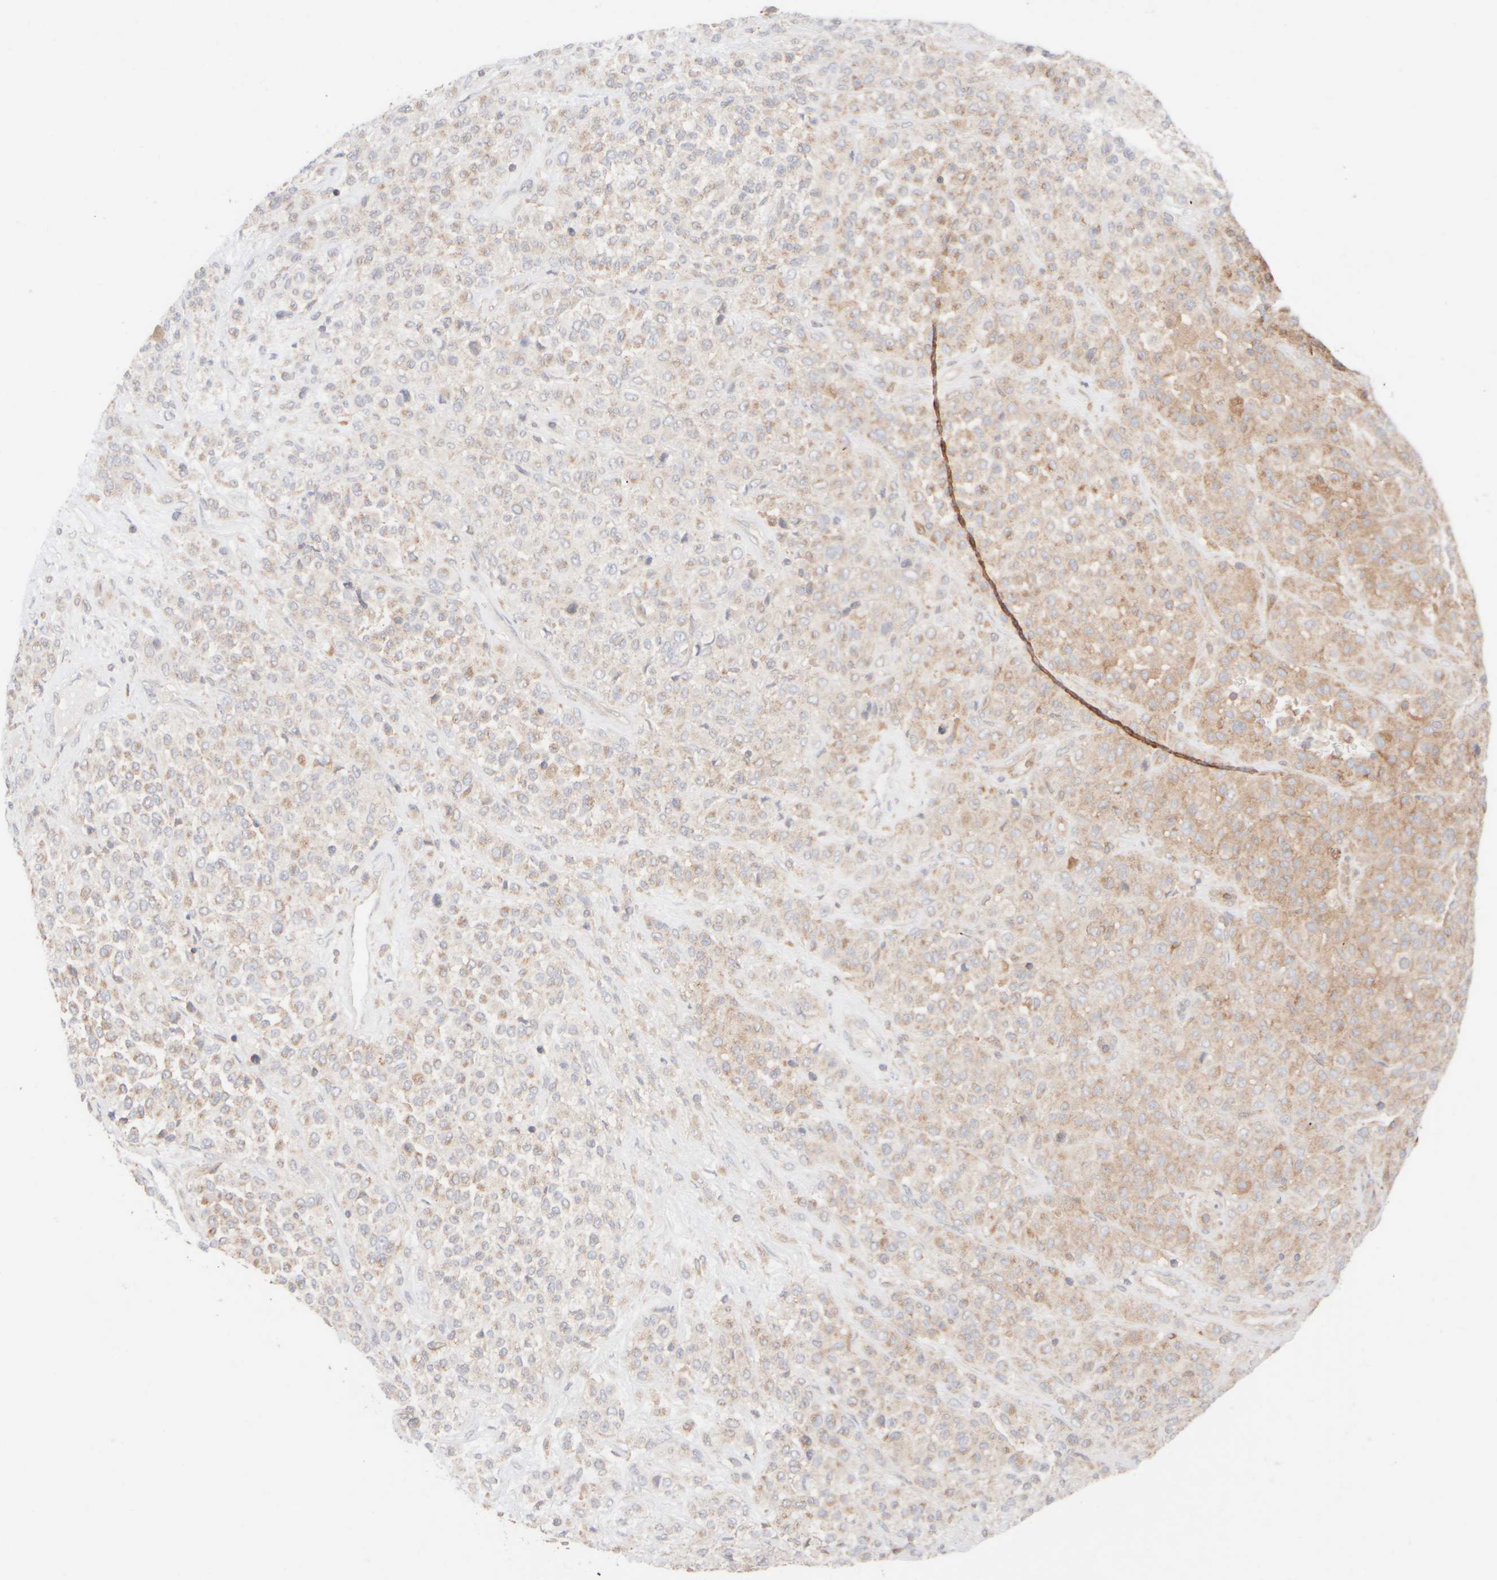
{"staining": {"intensity": "weak", "quantity": "25%-75%", "location": "cytoplasmic/membranous"}, "tissue": "melanoma", "cell_type": "Tumor cells", "image_type": "cancer", "snomed": [{"axis": "morphology", "description": "Malignant melanoma, Metastatic site"}, {"axis": "topography", "description": "Pancreas"}], "caption": "A micrograph showing weak cytoplasmic/membranous staining in approximately 25%-75% of tumor cells in melanoma, as visualized by brown immunohistochemical staining.", "gene": "RABEP1", "patient": {"sex": "female", "age": 30}}